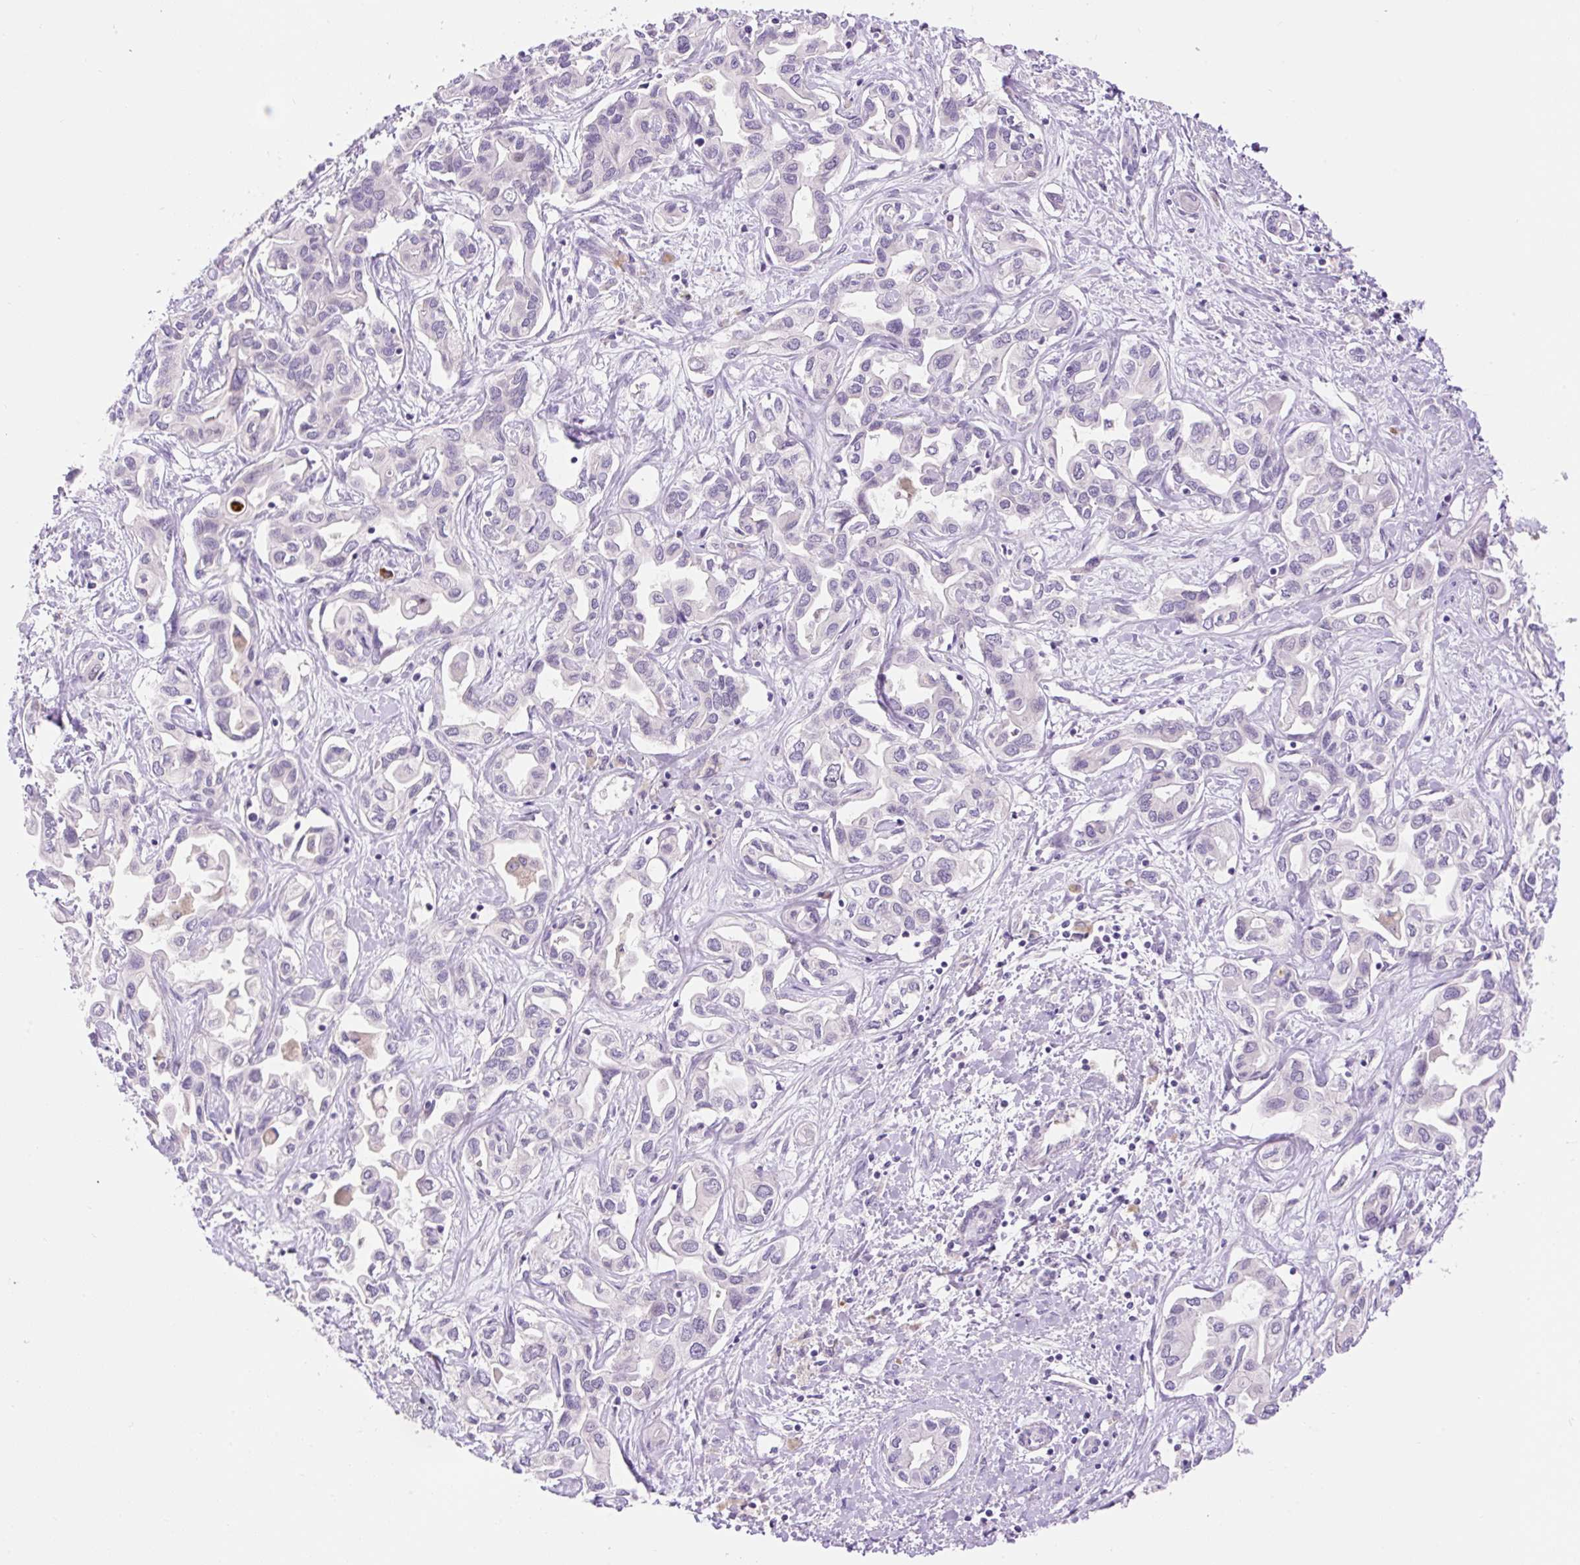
{"staining": {"intensity": "negative", "quantity": "none", "location": "none"}, "tissue": "liver cancer", "cell_type": "Tumor cells", "image_type": "cancer", "snomed": [{"axis": "morphology", "description": "Cholangiocarcinoma"}, {"axis": "topography", "description": "Liver"}], "caption": "Immunohistochemical staining of liver cholangiocarcinoma displays no significant expression in tumor cells.", "gene": "LHFPL5", "patient": {"sex": "female", "age": 64}}